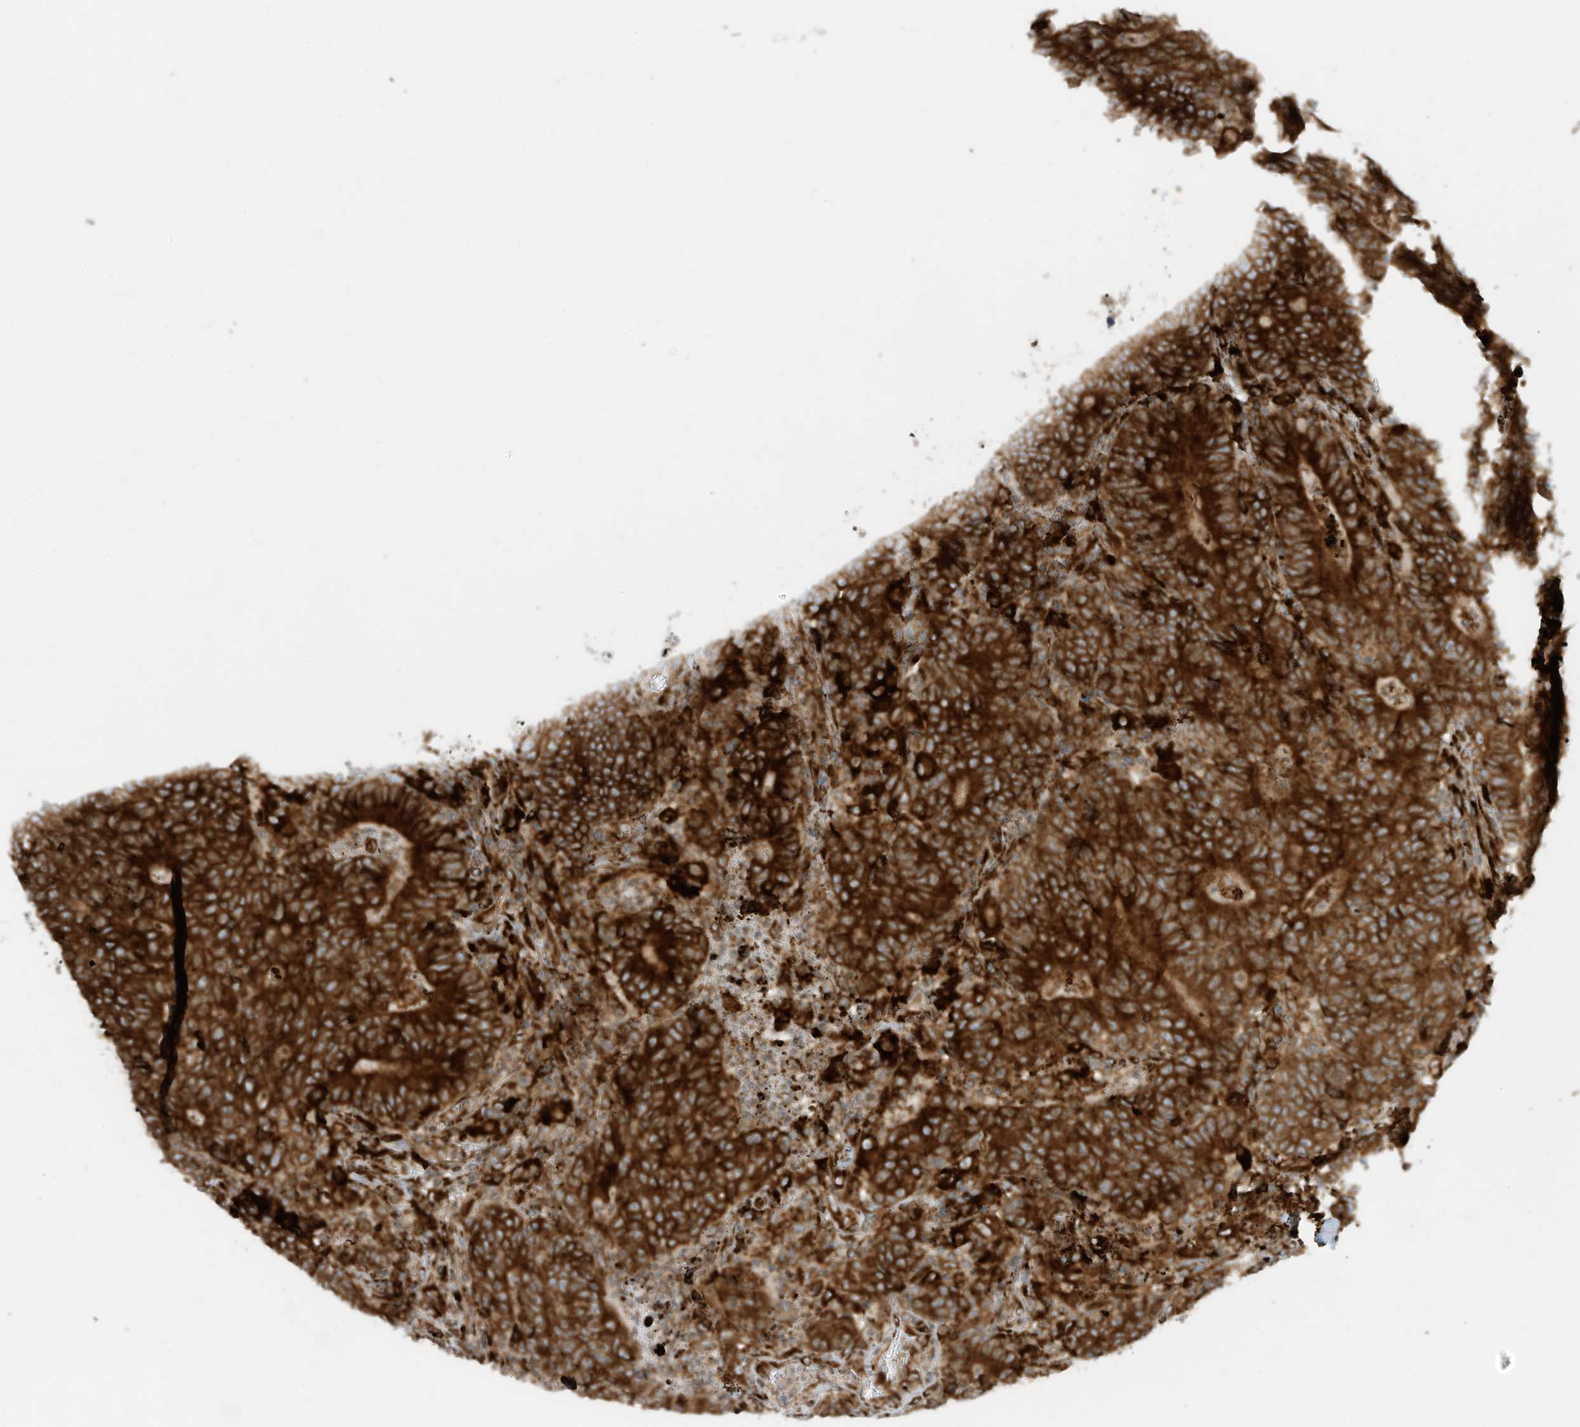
{"staining": {"intensity": "strong", "quantity": ">75%", "location": "cytoplasmic/membranous"}, "tissue": "colorectal cancer", "cell_type": "Tumor cells", "image_type": "cancer", "snomed": [{"axis": "morphology", "description": "Normal tissue, NOS"}, {"axis": "morphology", "description": "Adenocarcinoma, NOS"}, {"axis": "topography", "description": "Colon"}], "caption": "Adenocarcinoma (colorectal) stained with a brown dye exhibits strong cytoplasmic/membranous positive staining in about >75% of tumor cells.", "gene": "TRNAU1AP", "patient": {"sex": "female", "age": 75}}